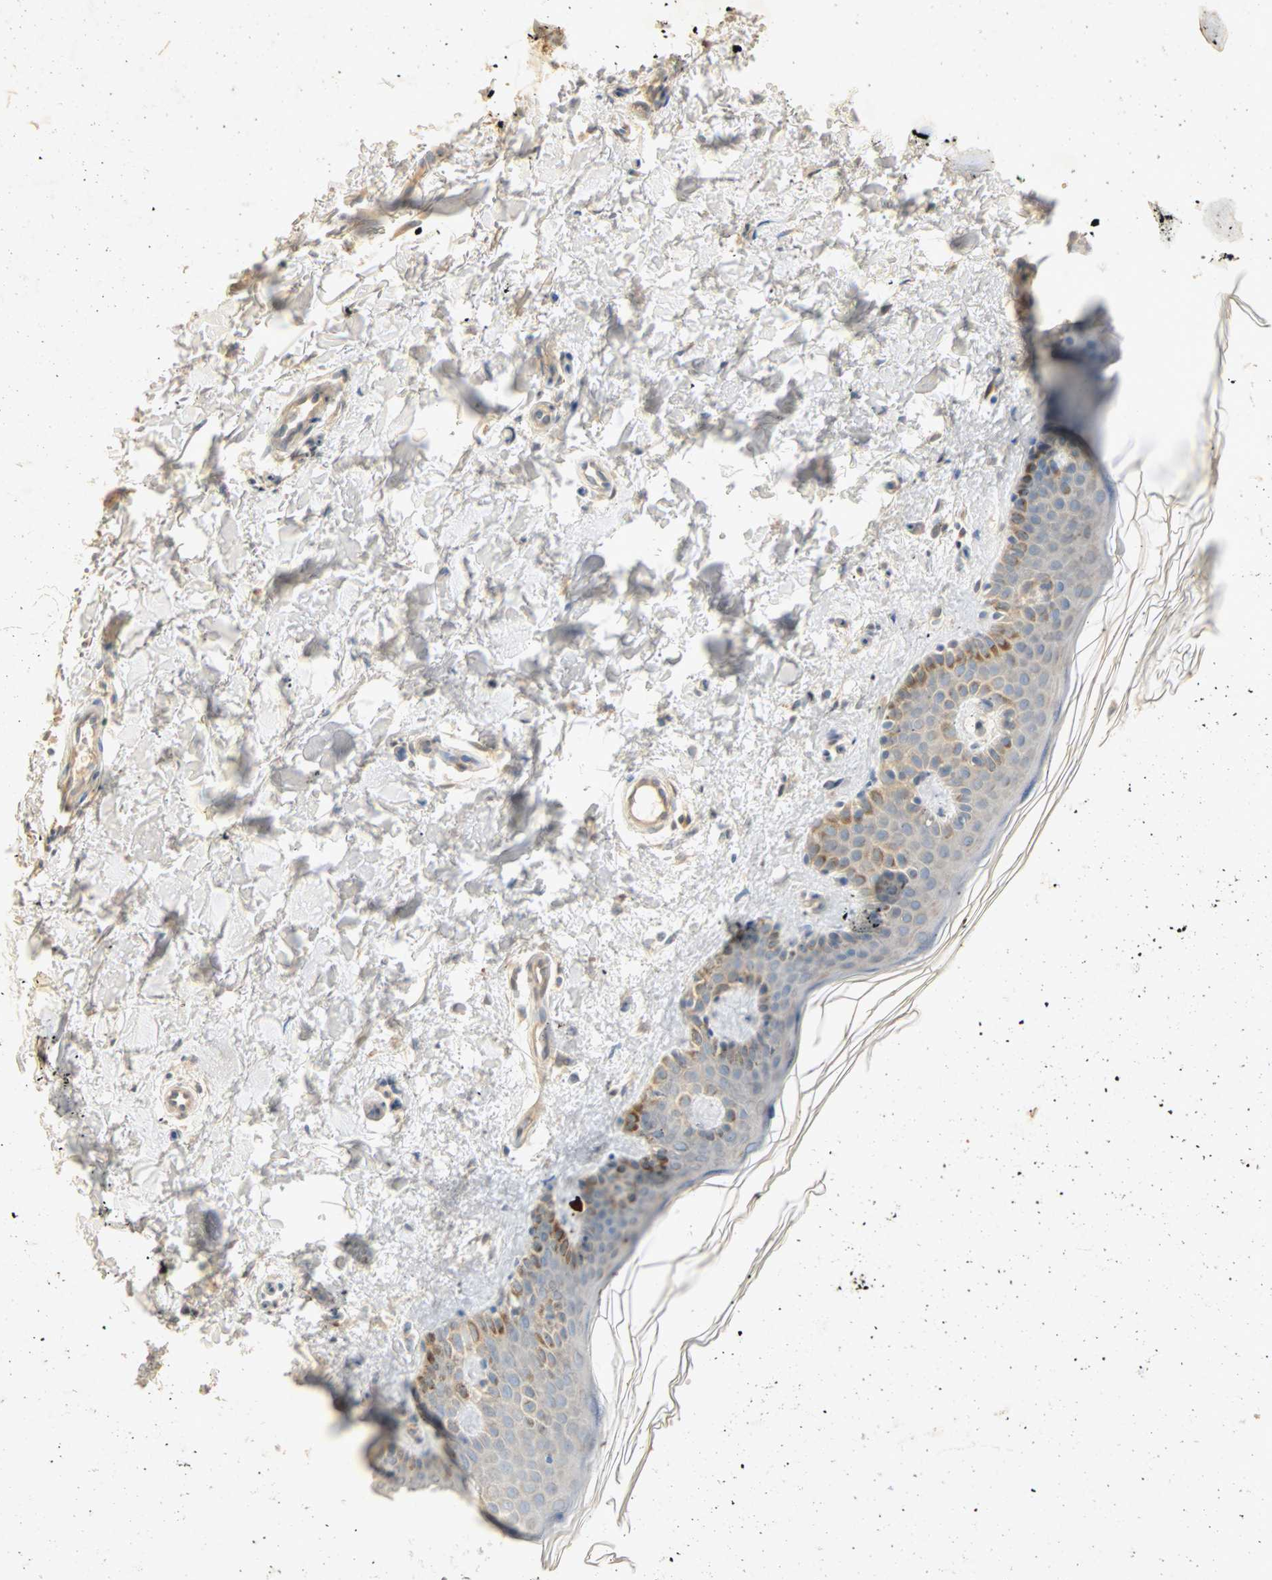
{"staining": {"intensity": "negative", "quantity": "none", "location": "none"}, "tissue": "skin", "cell_type": "Fibroblasts", "image_type": "normal", "snomed": [{"axis": "morphology", "description": "Normal tissue, NOS"}, {"axis": "topography", "description": "Skin"}], "caption": "The micrograph demonstrates no staining of fibroblasts in normal skin.", "gene": "SELENBP1", "patient": {"sex": "male", "age": 67}}